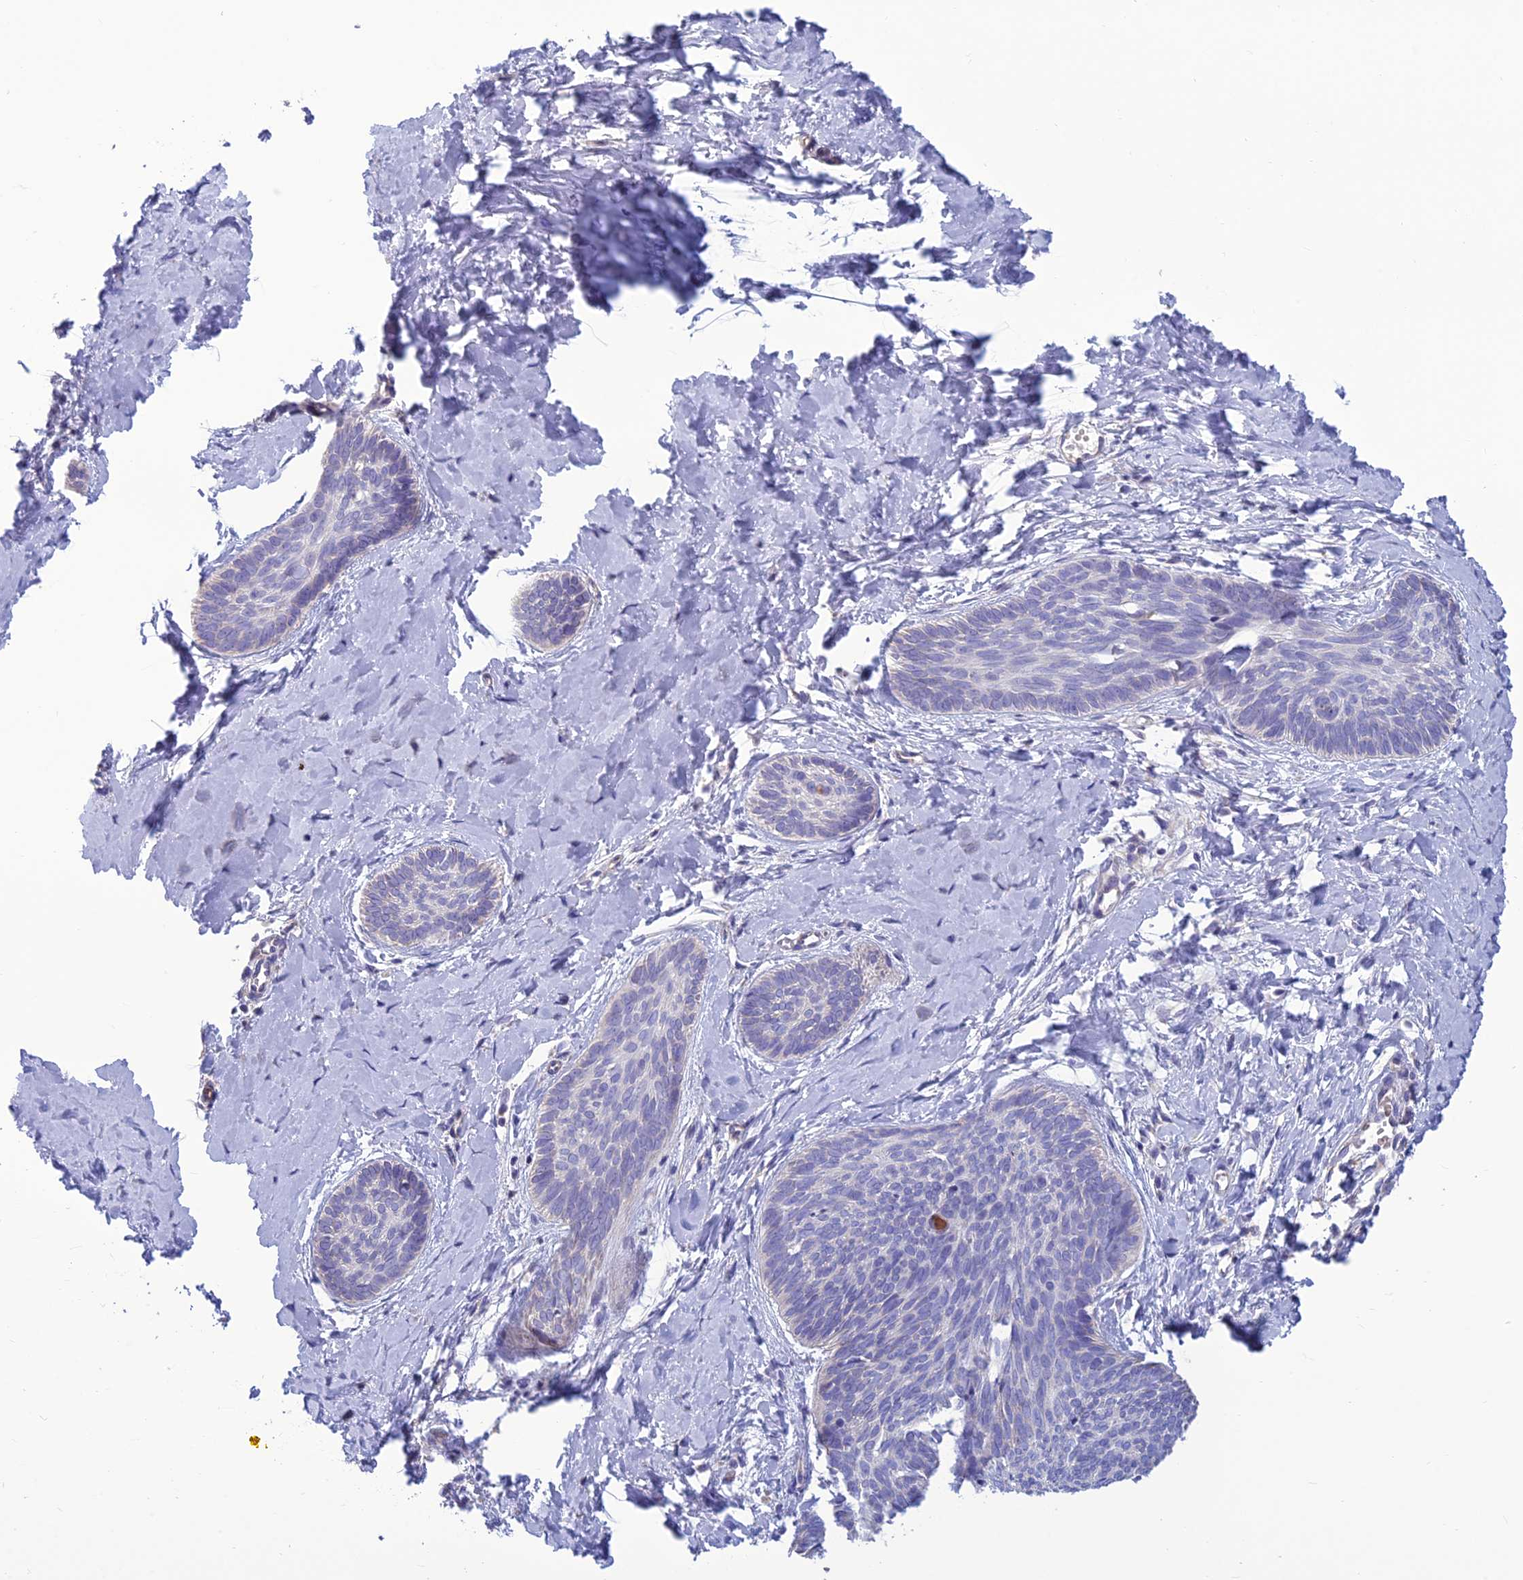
{"staining": {"intensity": "negative", "quantity": "none", "location": "none"}, "tissue": "skin cancer", "cell_type": "Tumor cells", "image_type": "cancer", "snomed": [{"axis": "morphology", "description": "Basal cell carcinoma"}, {"axis": "topography", "description": "Skin"}], "caption": "Immunohistochemistry of human skin cancer reveals no positivity in tumor cells.", "gene": "BHMT2", "patient": {"sex": "female", "age": 81}}